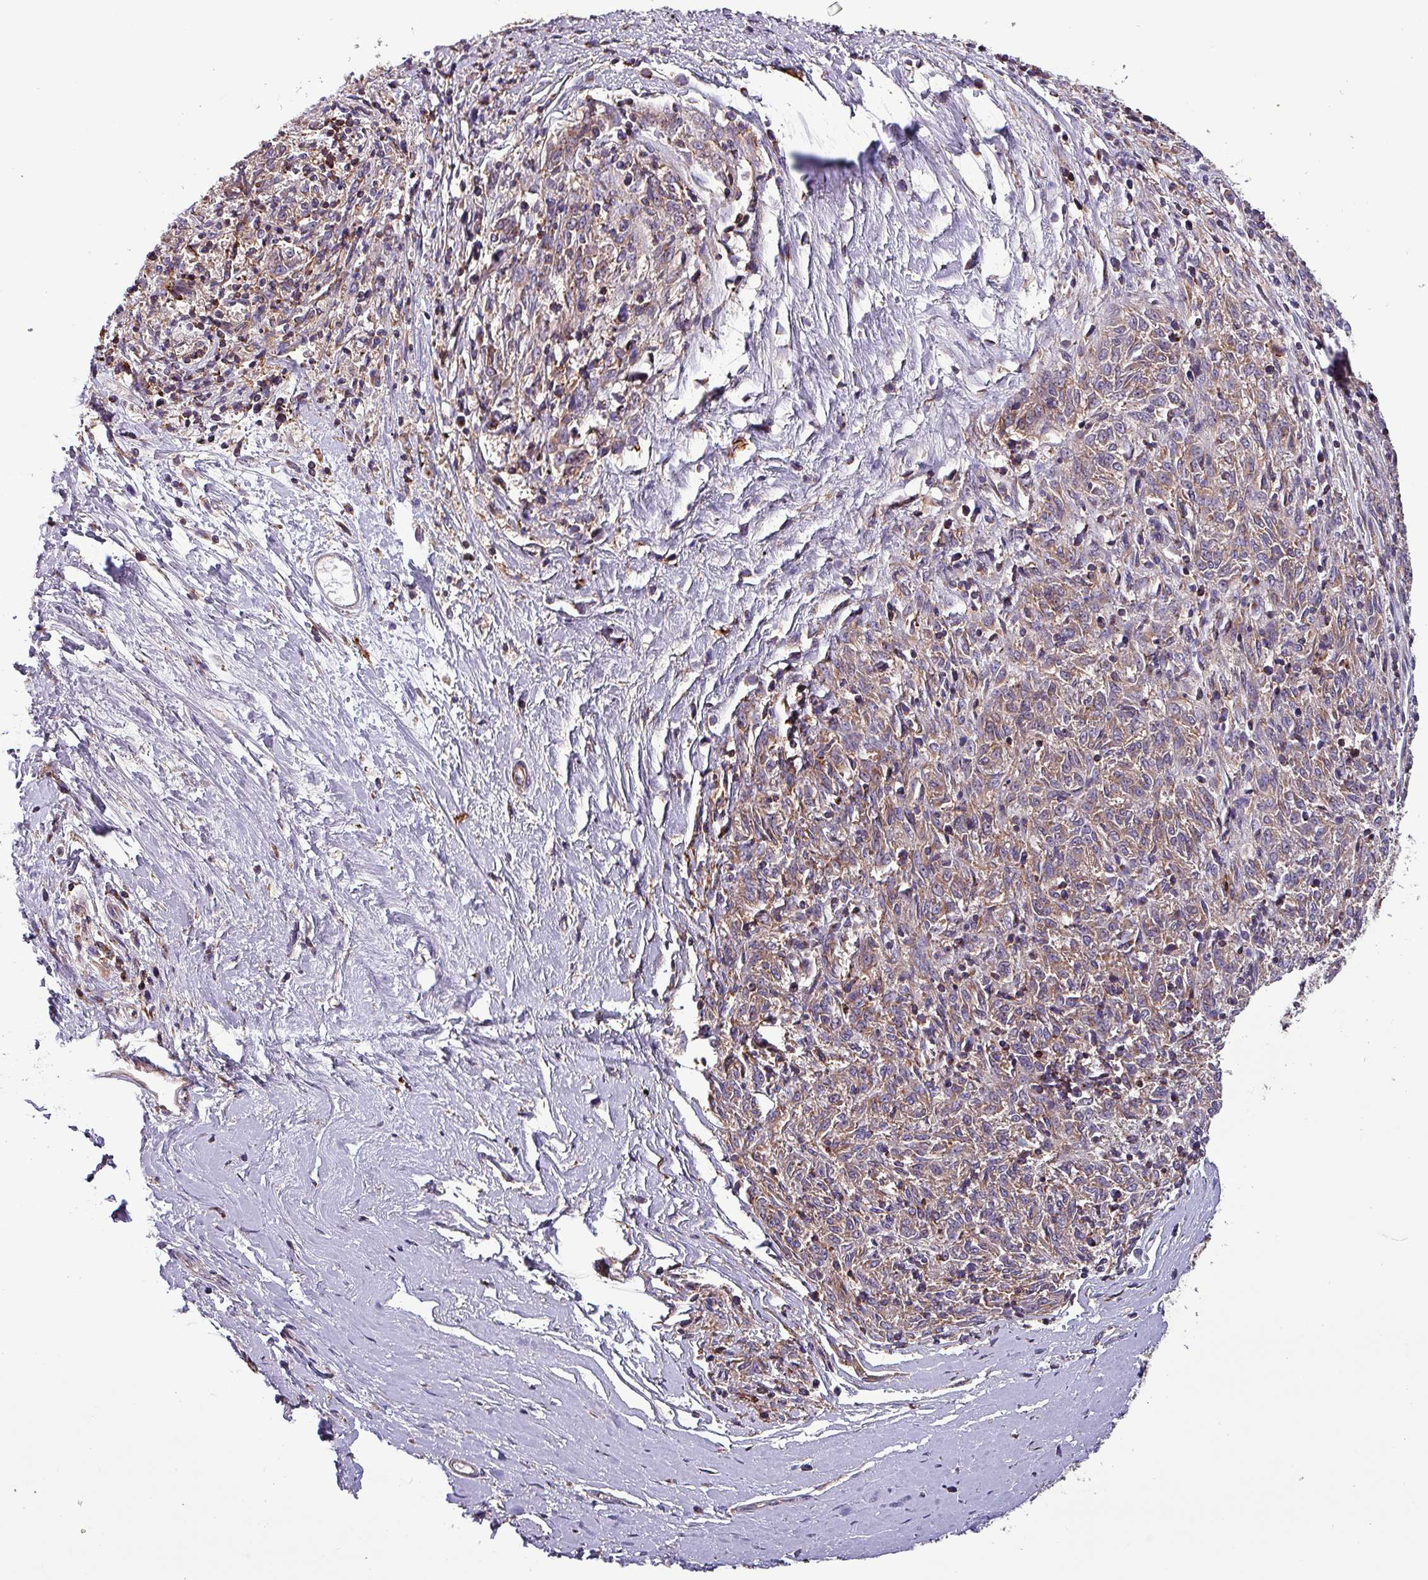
{"staining": {"intensity": "weak", "quantity": ">75%", "location": "cytoplasmic/membranous"}, "tissue": "melanoma", "cell_type": "Tumor cells", "image_type": "cancer", "snomed": [{"axis": "morphology", "description": "Malignant melanoma, NOS"}, {"axis": "topography", "description": "Skin"}], "caption": "This photomicrograph demonstrates immunohistochemistry (IHC) staining of melanoma, with low weak cytoplasmic/membranous staining in about >75% of tumor cells.", "gene": "VAMP4", "patient": {"sex": "female", "age": 72}}